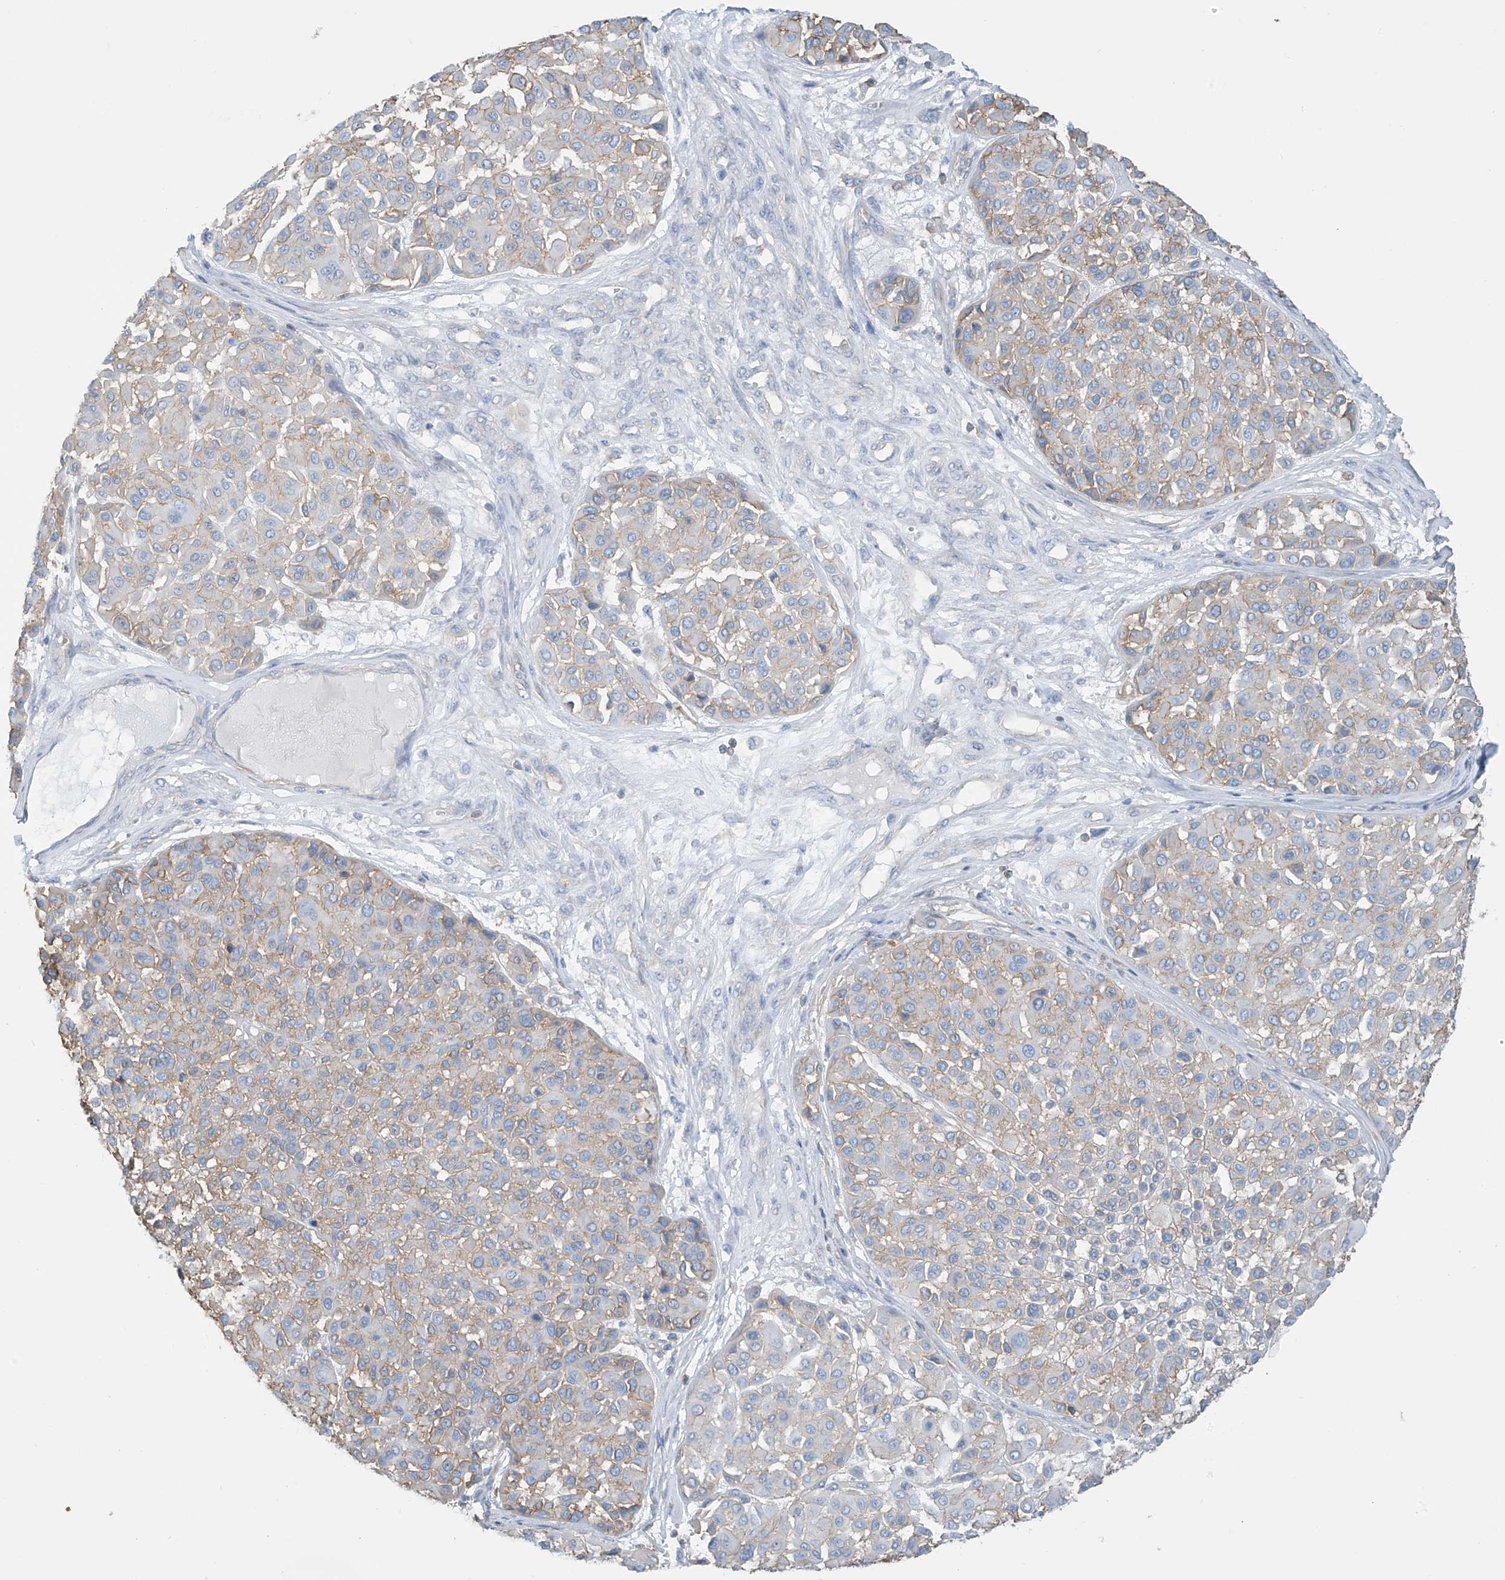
{"staining": {"intensity": "negative", "quantity": "none", "location": "none"}, "tissue": "melanoma", "cell_type": "Tumor cells", "image_type": "cancer", "snomed": [{"axis": "morphology", "description": "Malignant melanoma, Metastatic site"}, {"axis": "topography", "description": "Soft tissue"}], "caption": "There is no significant positivity in tumor cells of melanoma.", "gene": "ZNF846", "patient": {"sex": "male", "age": 41}}